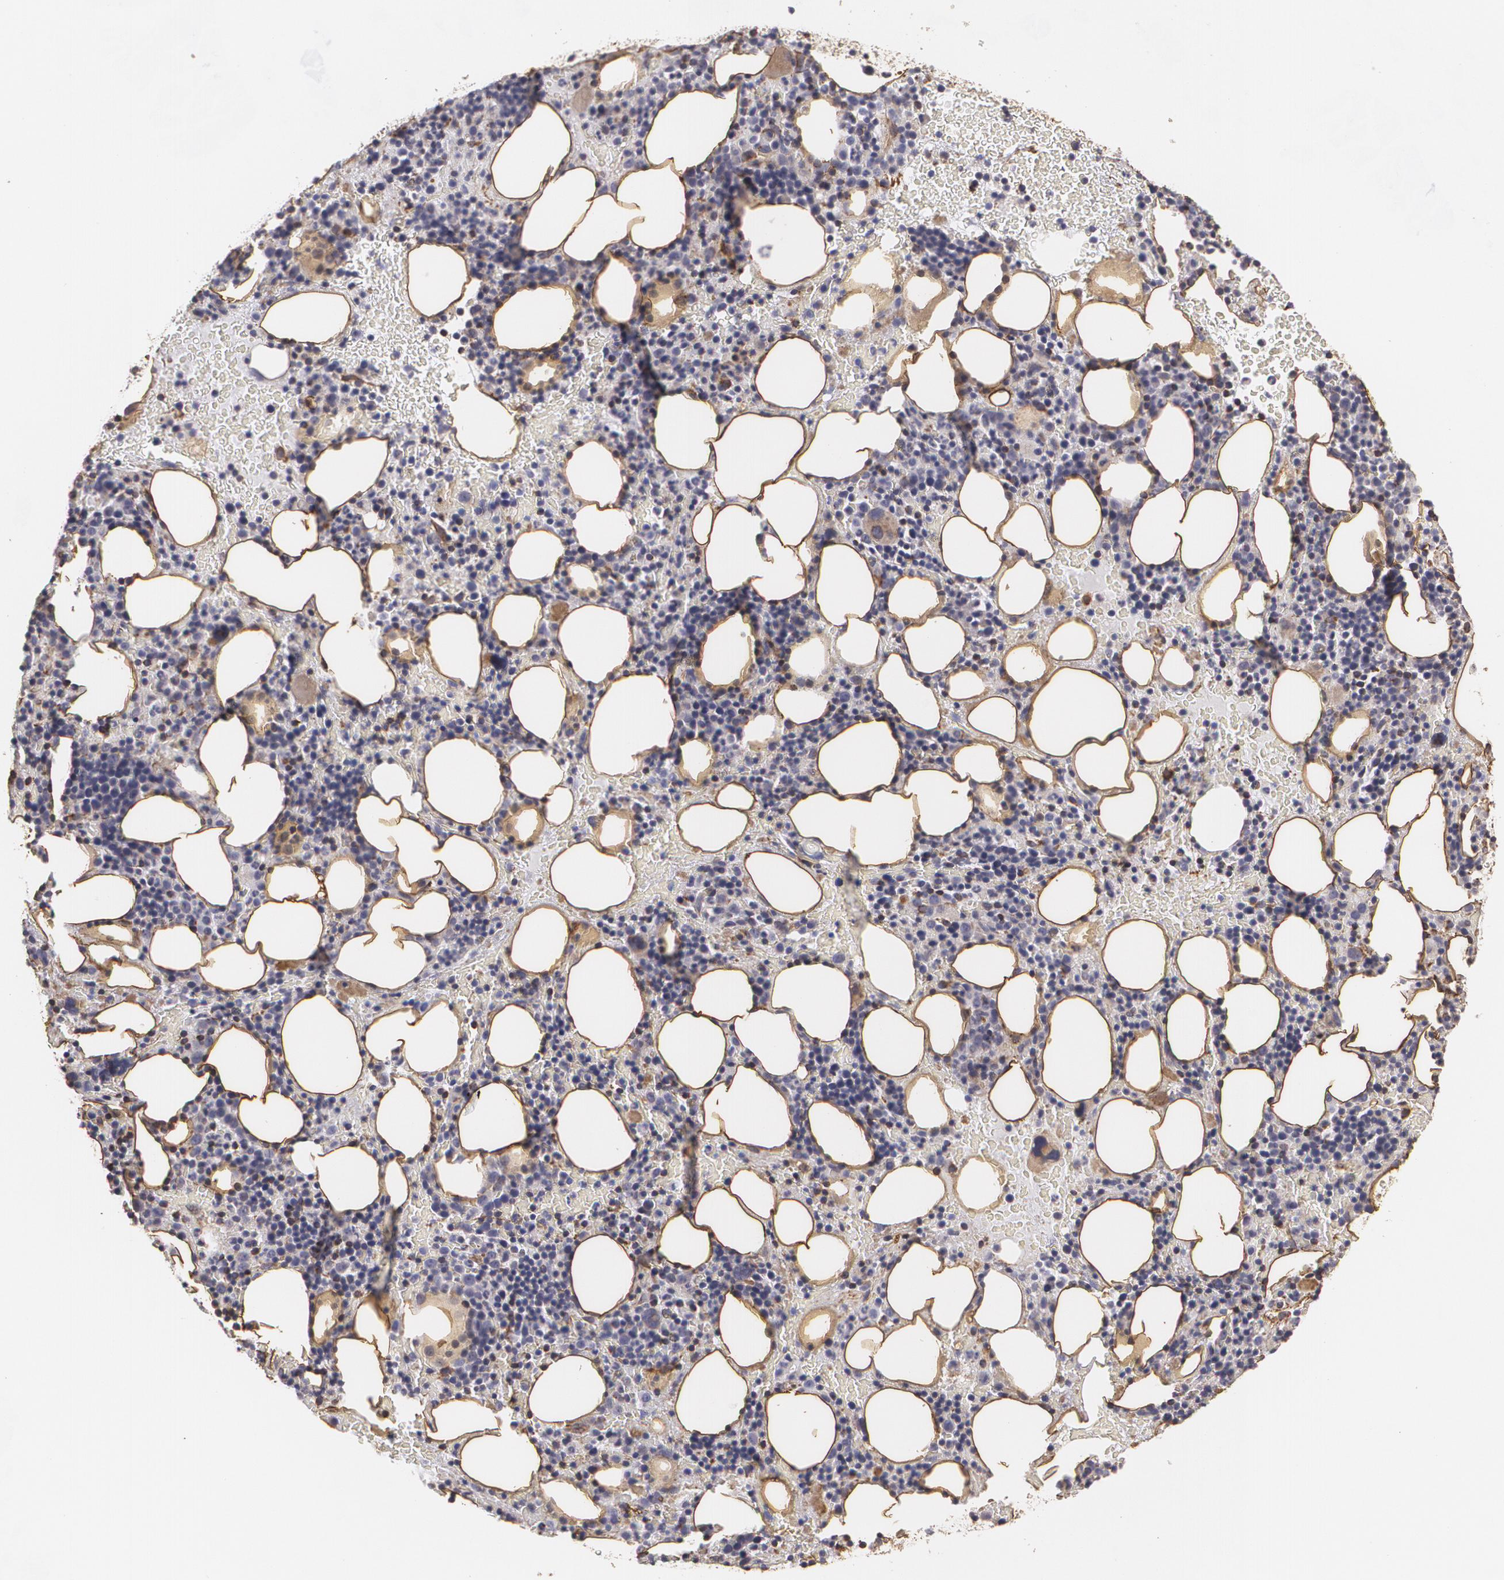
{"staining": {"intensity": "weak", "quantity": "<25%", "location": "cytoplasmic/membranous"}, "tissue": "bone marrow", "cell_type": "Hematopoietic cells", "image_type": "normal", "snomed": [{"axis": "morphology", "description": "Normal tissue, NOS"}, {"axis": "topography", "description": "Bone marrow"}], "caption": "This is a photomicrograph of immunohistochemistry staining of normal bone marrow, which shows no expression in hematopoietic cells. (IHC, brightfield microscopy, high magnification).", "gene": "CYB5R3", "patient": {"sex": "male", "age": 86}}